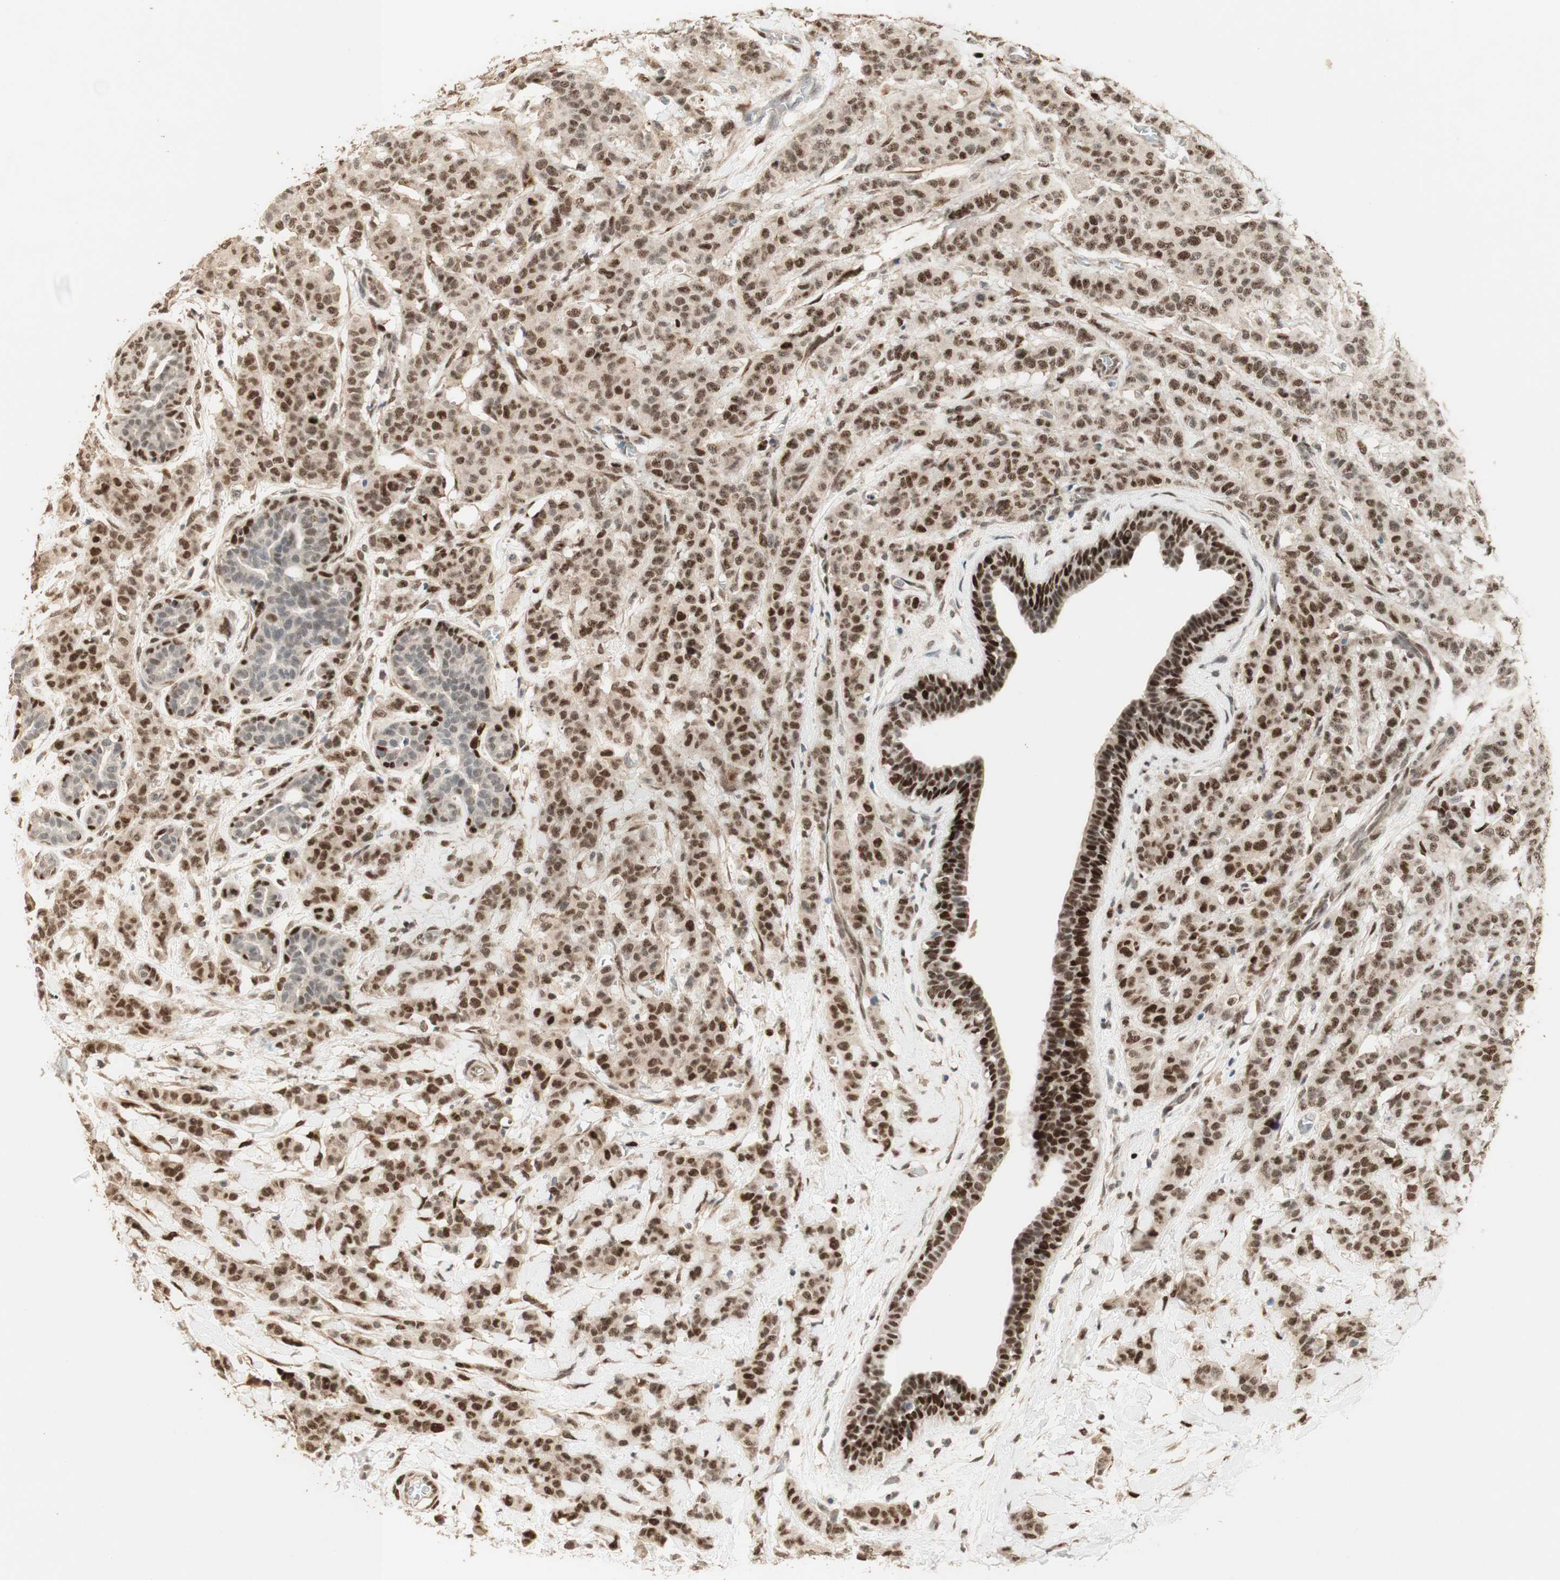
{"staining": {"intensity": "strong", "quantity": ">75%", "location": "nuclear"}, "tissue": "breast cancer", "cell_type": "Tumor cells", "image_type": "cancer", "snomed": [{"axis": "morphology", "description": "Normal tissue, NOS"}, {"axis": "morphology", "description": "Duct carcinoma"}, {"axis": "topography", "description": "Breast"}], "caption": "Tumor cells exhibit high levels of strong nuclear staining in approximately >75% of cells in human breast cancer. Nuclei are stained in blue.", "gene": "FOXP1", "patient": {"sex": "female", "age": 40}}